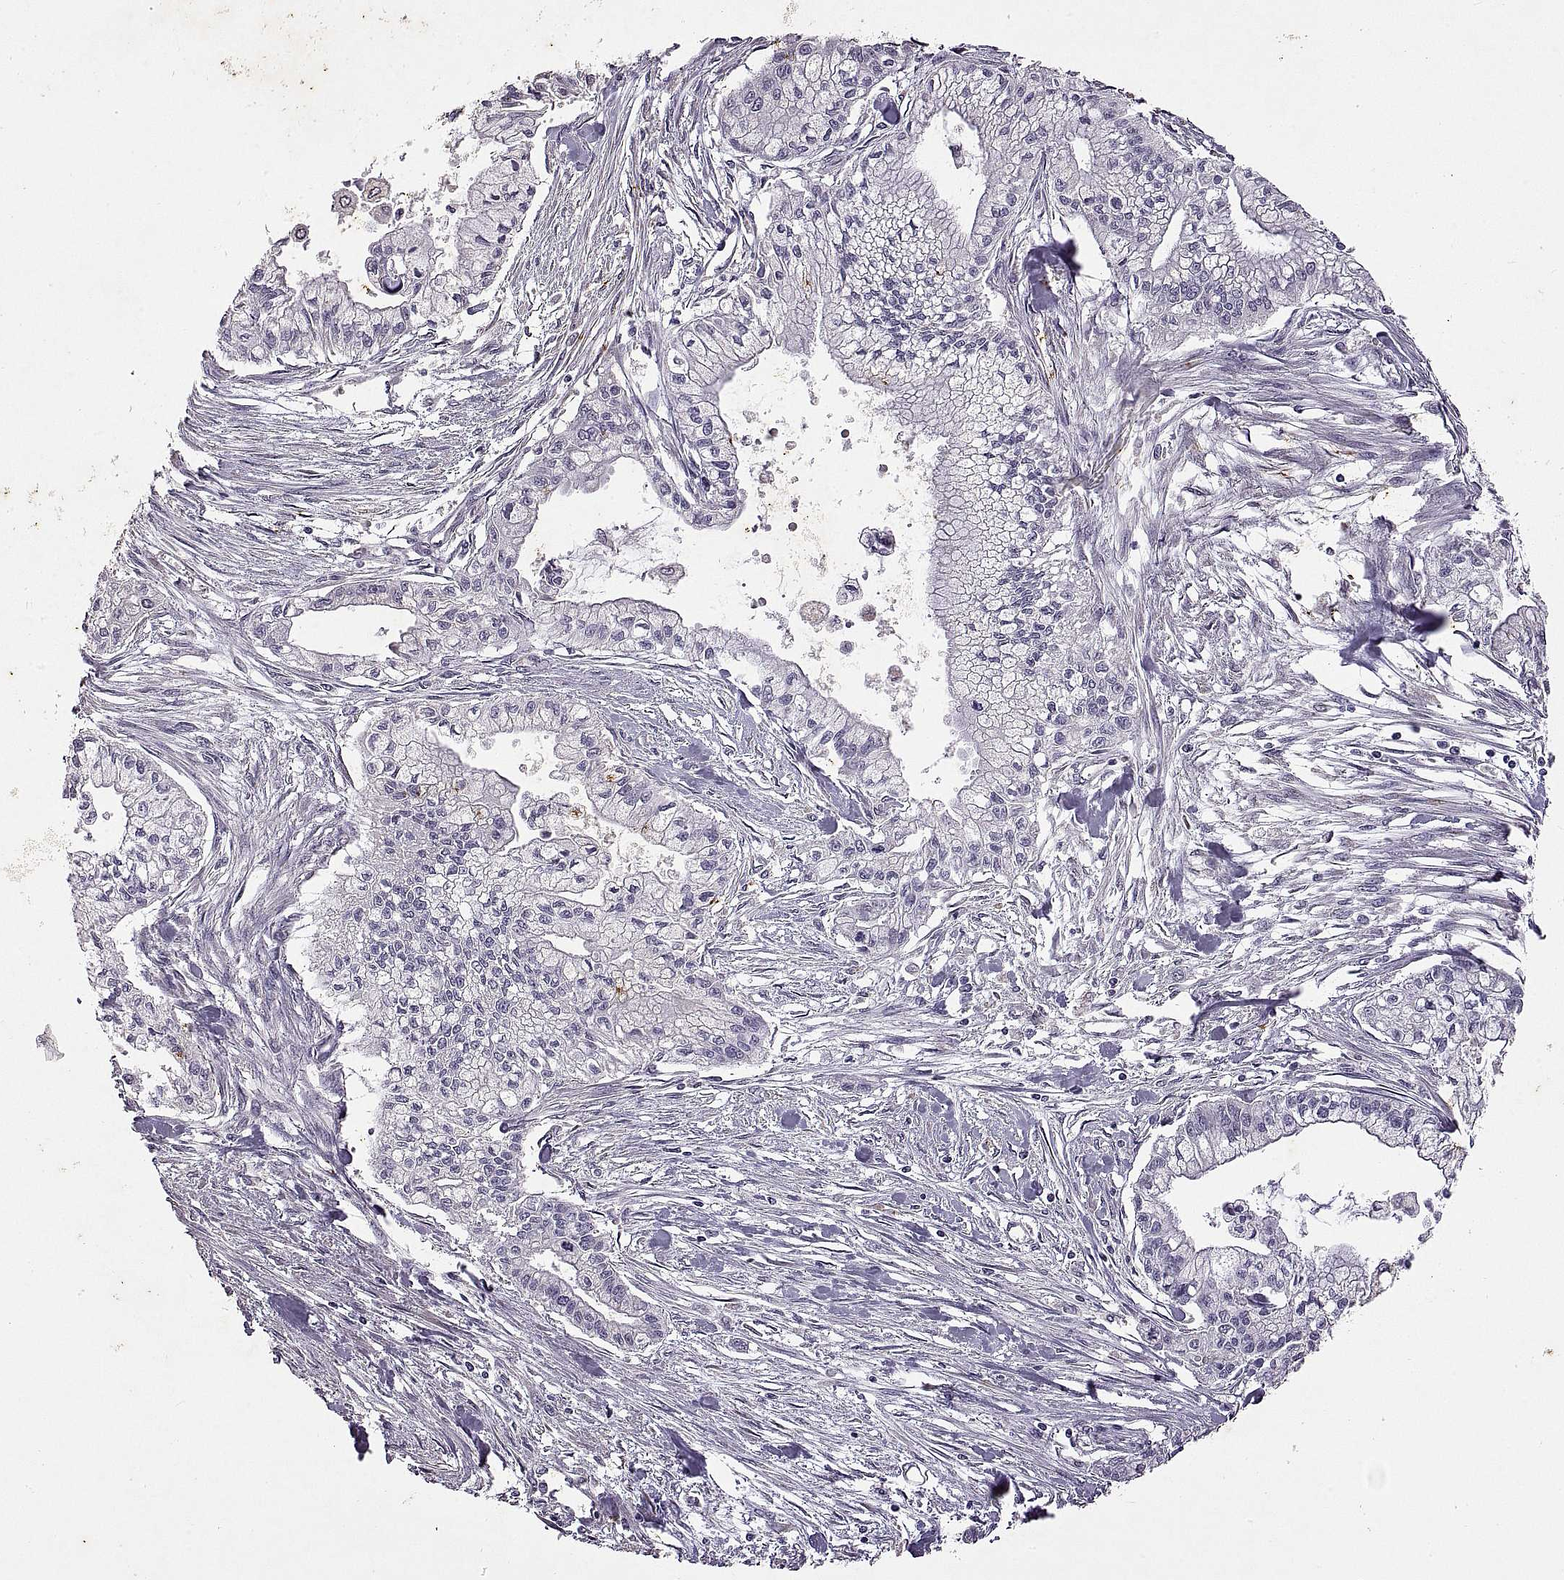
{"staining": {"intensity": "negative", "quantity": "none", "location": "none"}, "tissue": "pancreatic cancer", "cell_type": "Tumor cells", "image_type": "cancer", "snomed": [{"axis": "morphology", "description": "Adenocarcinoma, NOS"}, {"axis": "topography", "description": "Pancreas"}], "caption": "DAB (3,3'-diaminobenzidine) immunohistochemical staining of pancreatic adenocarcinoma exhibits no significant staining in tumor cells. The staining was performed using DAB to visualize the protein expression in brown, while the nuclei were stained in blue with hematoxylin (Magnification: 20x).", "gene": "DEFB136", "patient": {"sex": "male", "age": 54}}